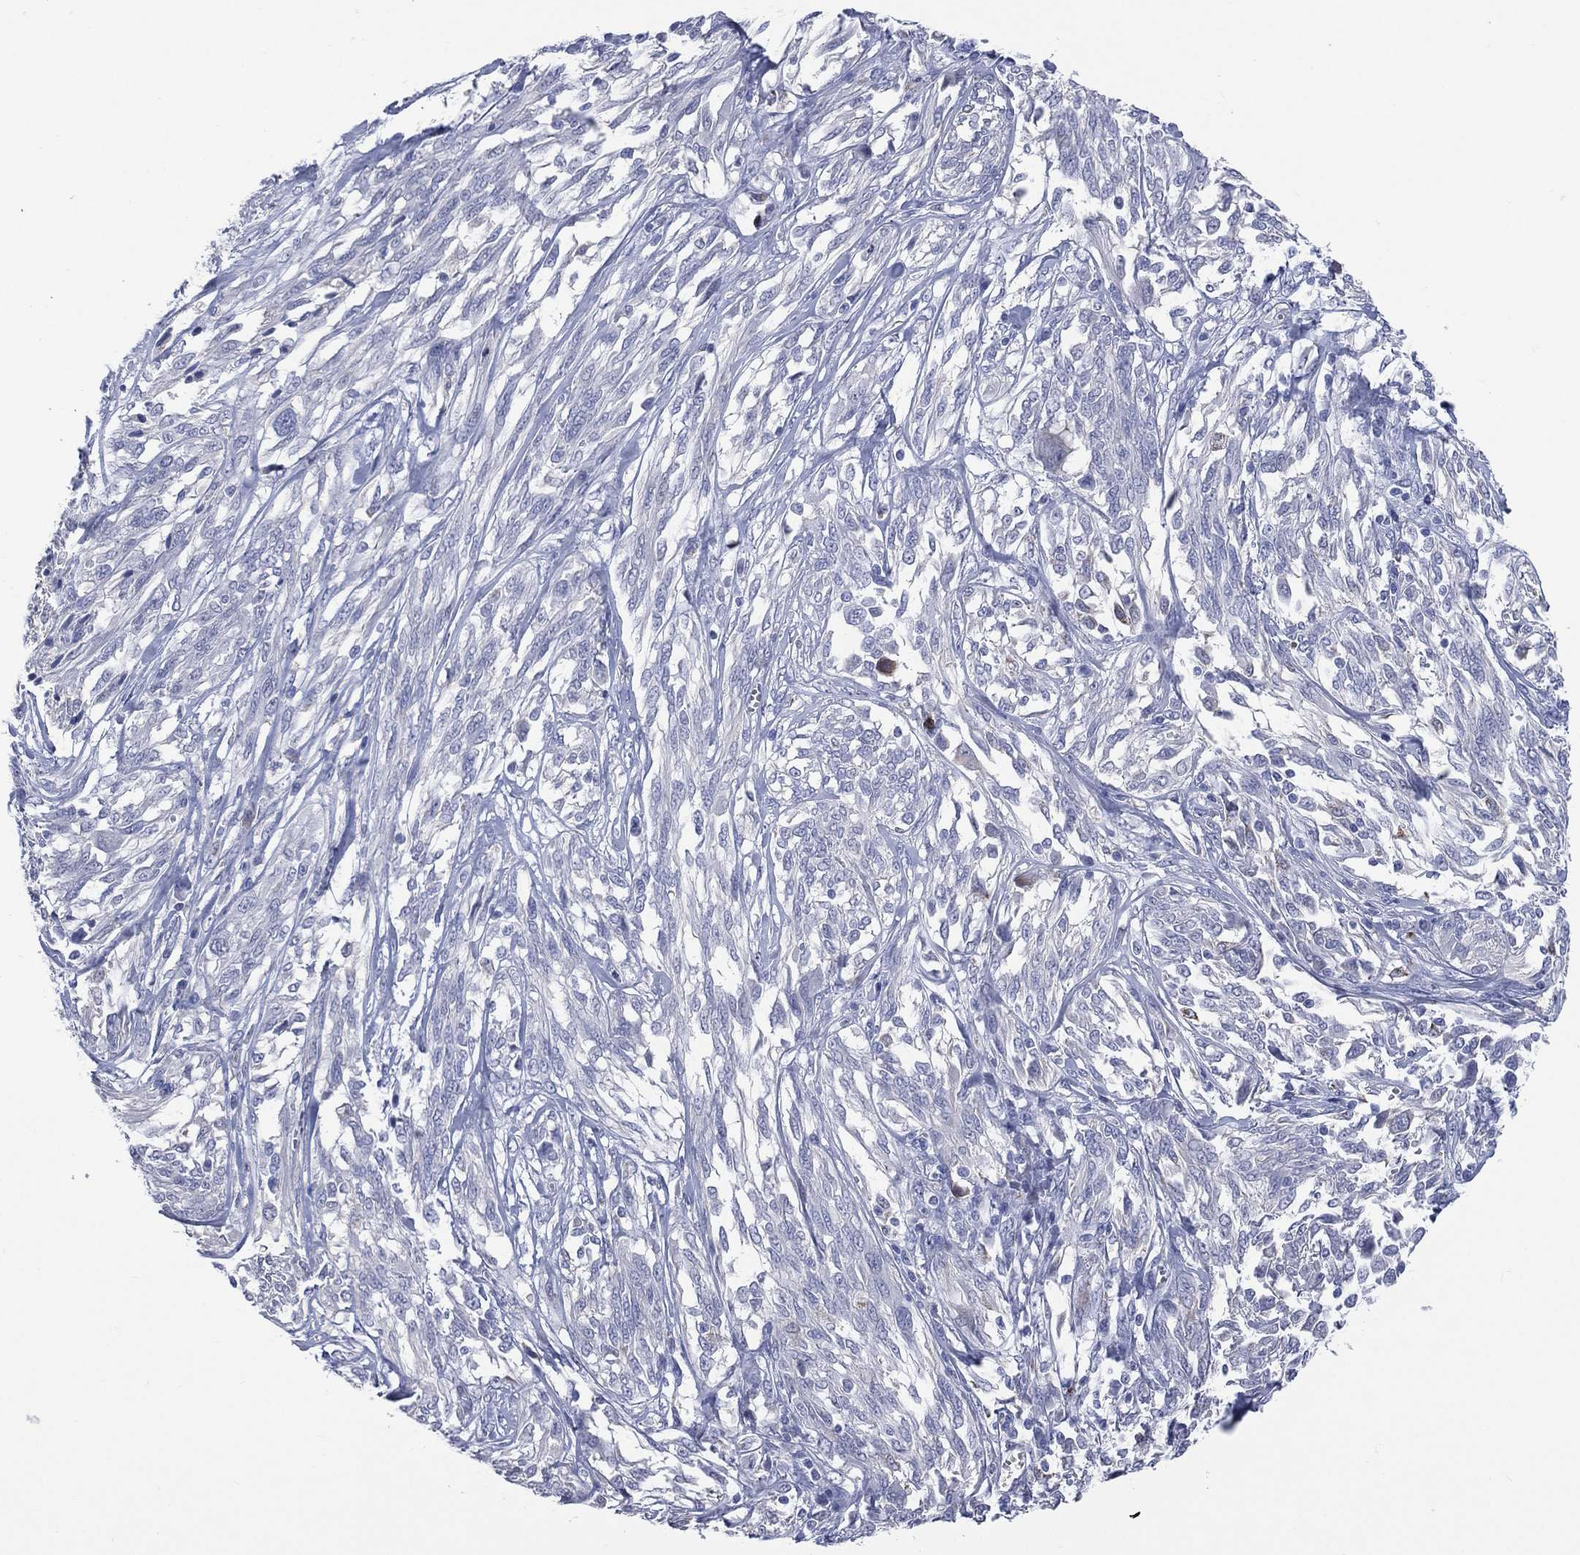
{"staining": {"intensity": "negative", "quantity": "none", "location": "none"}, "tissue": "melanoma", "cell_type": "Tumor cells", "image_type": "cancer", "snomed": [{"axis": "morphology", "description": "Malignant melanoma, NOS"}, {"axis": "topography", "description": "Skin"}], "caption": "There is no significant staining in tumor cells of melanoma. The staining is performed using DAB (3,3'-diaminobenzidine) brown chromogen with nuclei counter-stained in using hematoxylin.", "gene": "AKAP3", "patient": {"sex": "female", "age": 91}}